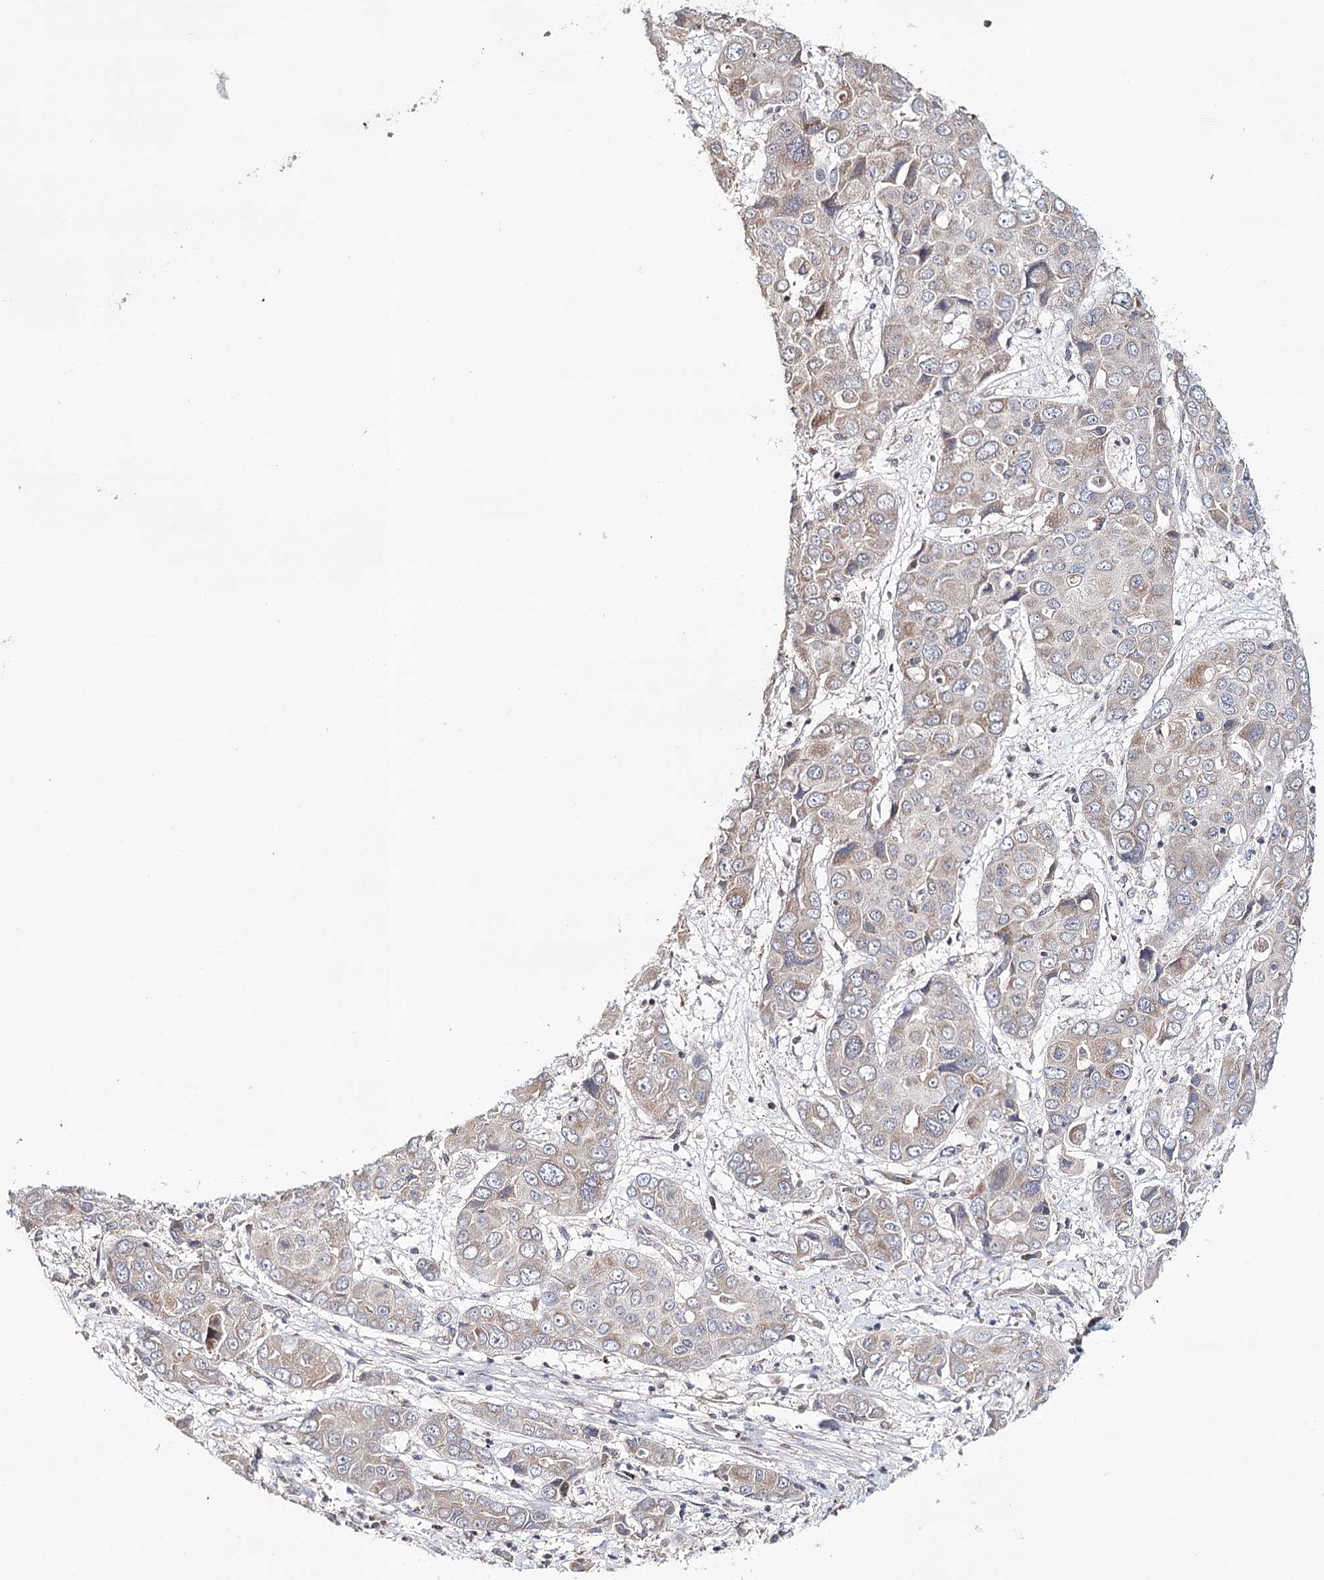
{"staining": {"intensity": "weak", "quantity": "<25%", "location": "cytoplasmic/membranous"}, "tissue": "liver cancer", "cell_type": "Tumor cells", "image_type": "cancer", "snomed": [{"axis": "morphology", "description": "Cholangiocarcinoma"}, {"axis": "topography", "description": "Liver"}], "caption": "Liver cholangiocarcinoma was stained to show a protein in brown. There is no significant staining in tumor cells.", "gene": "ICOS", "patient": {"sex": "male", "age": 67}}